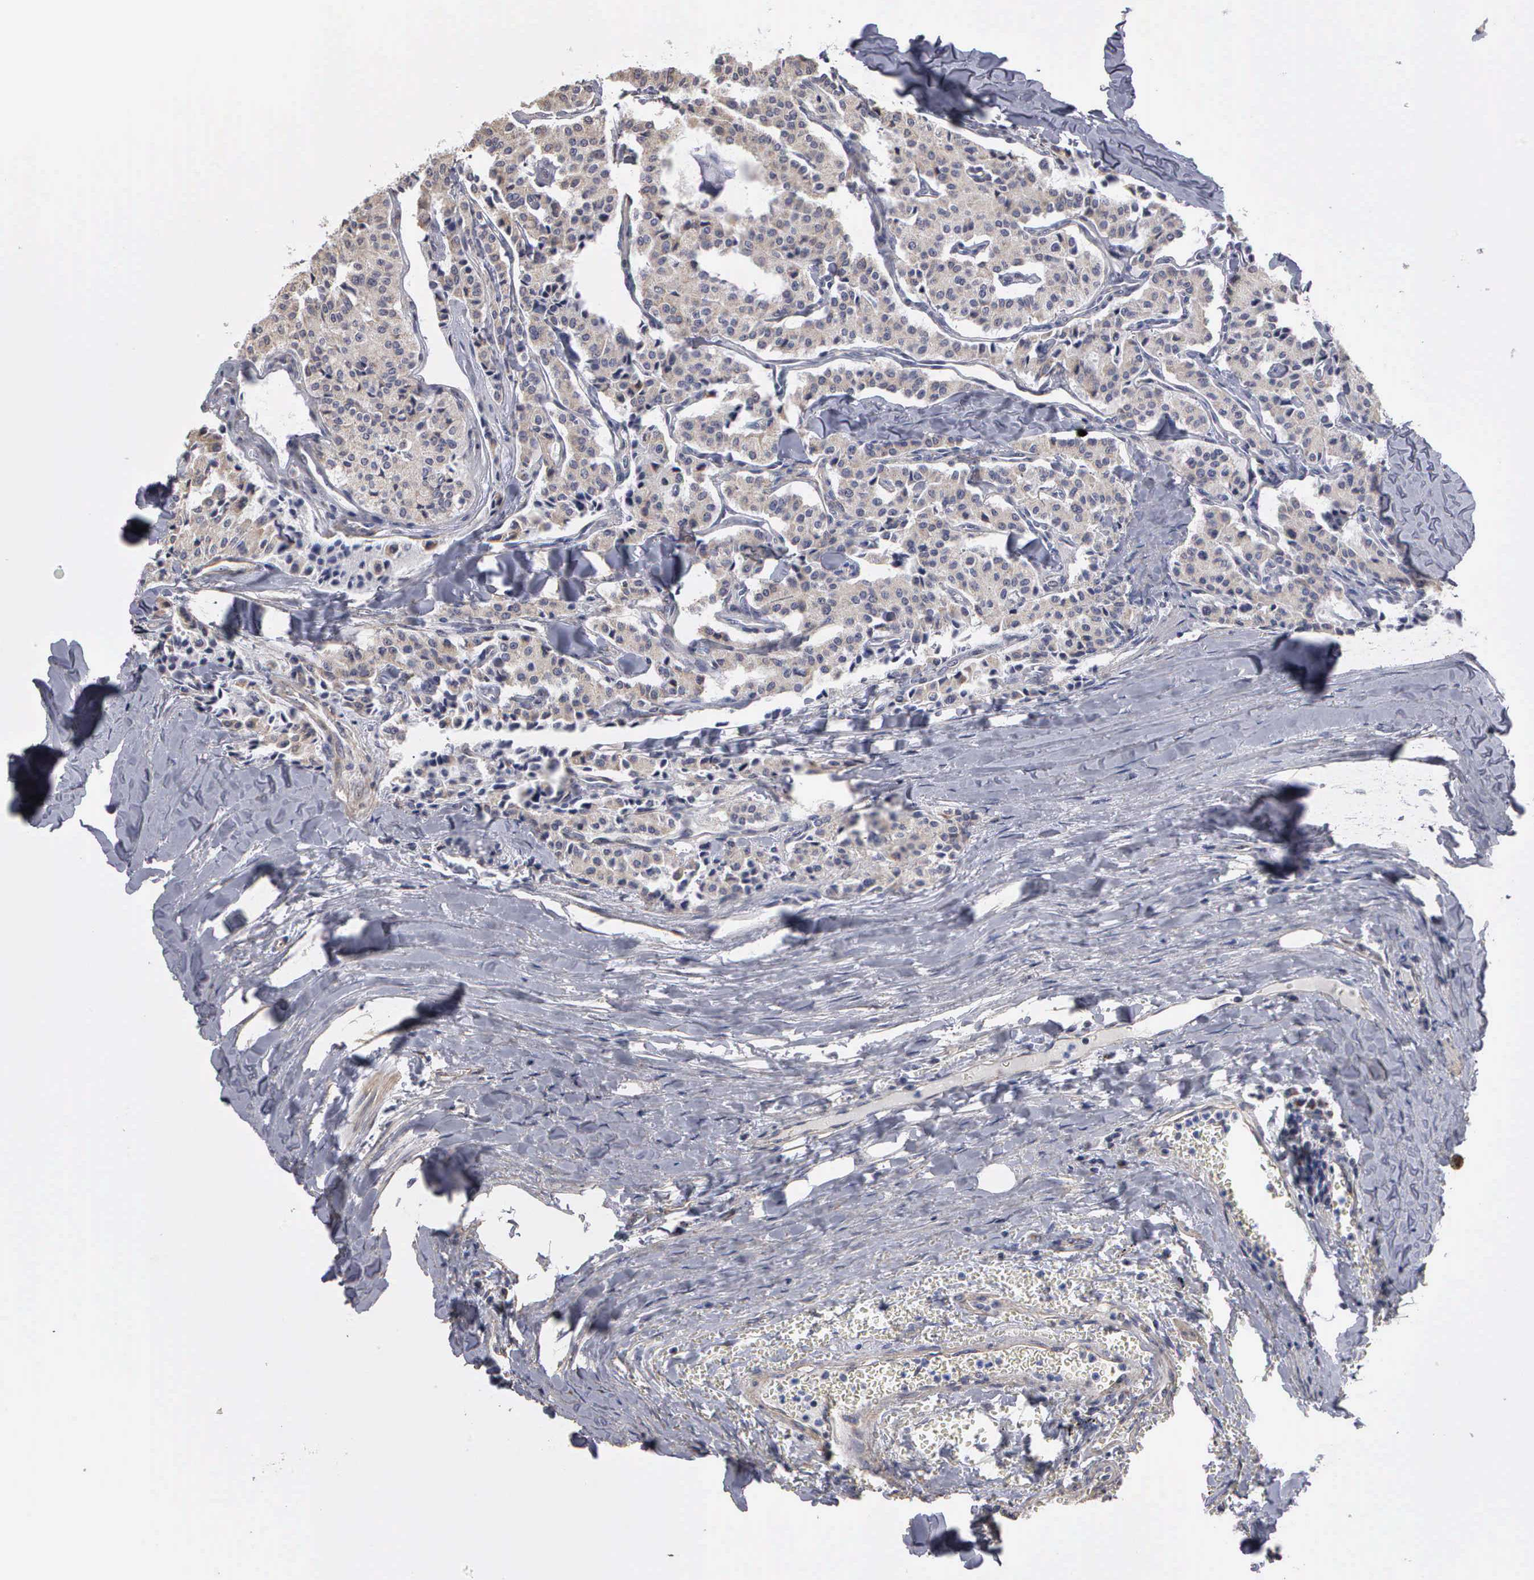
{"staining": {"intensity": "weak", "quantity": "25%-75%", "location": "cytoplasmic/membranous"}, "tissue": "carcinoid", "cell_type": "Tumor cells", "image_type": "cancer", "snomed": [{"axis": "morphology", "description": "Carcinoid, malignant, NOS"}, {"axis": "topography", "description": "Bronchus"}], "caption": "Carcinoid stained with a brown dye demonstrates weak cytoplasmic/membranous positive positivity in about 25%-75% of tumor cells.", "gene": "NGDN", "patient": {"sex": "male", "age": 55}}